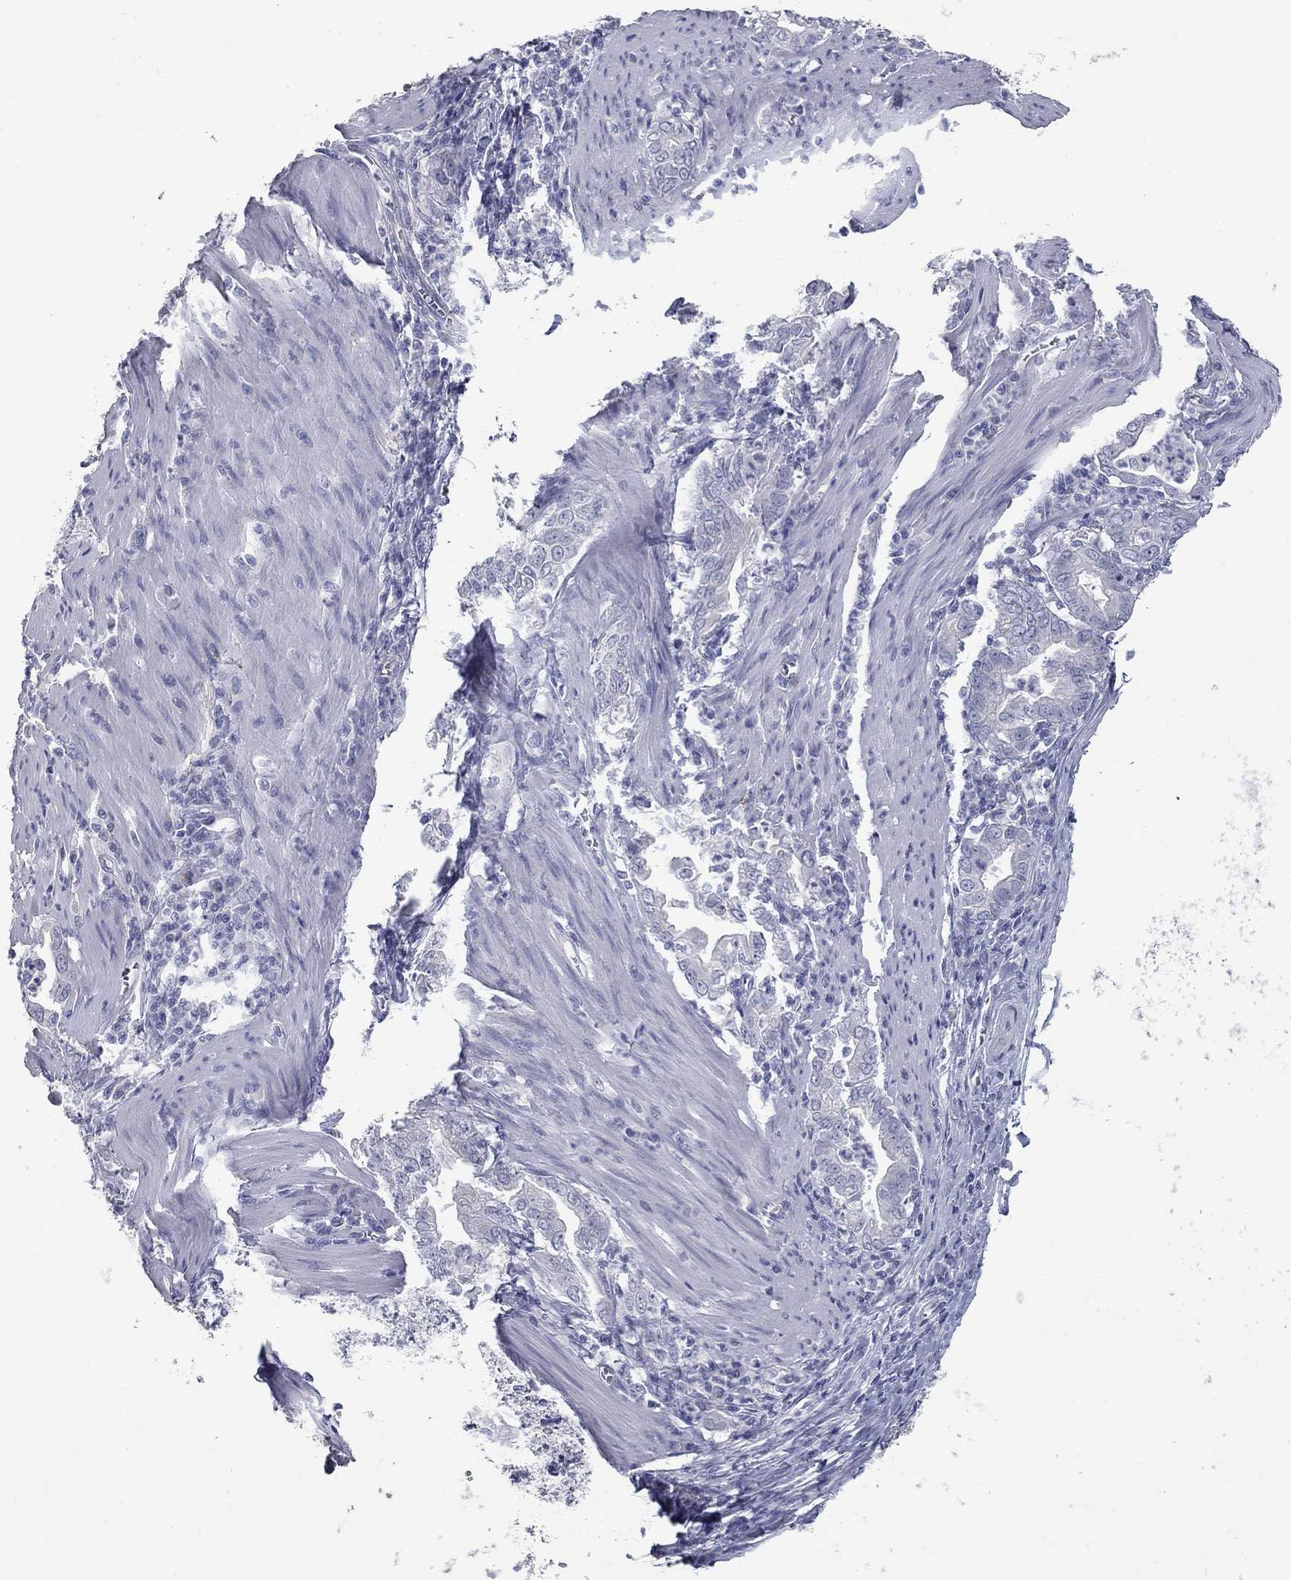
{"staining": {"intensity": "negative", "quantity": "none", "location": "none"}, "tissue": "stomach cancer", "cell_type": "Tumor cells", "image_type": "cancer", "snomed": [{"axis": "morphology", "description": "Adenocarcinoma, NOS"}, {"axis": "topography", "description": "Stomach, upper"}], "caption": "This is an immunohistochemistry photomicrograph of human stomach cancer. There is no positivity in tumor cells.", "gene": "TAC1", "patient": {"sex": "female", "age": 79}}